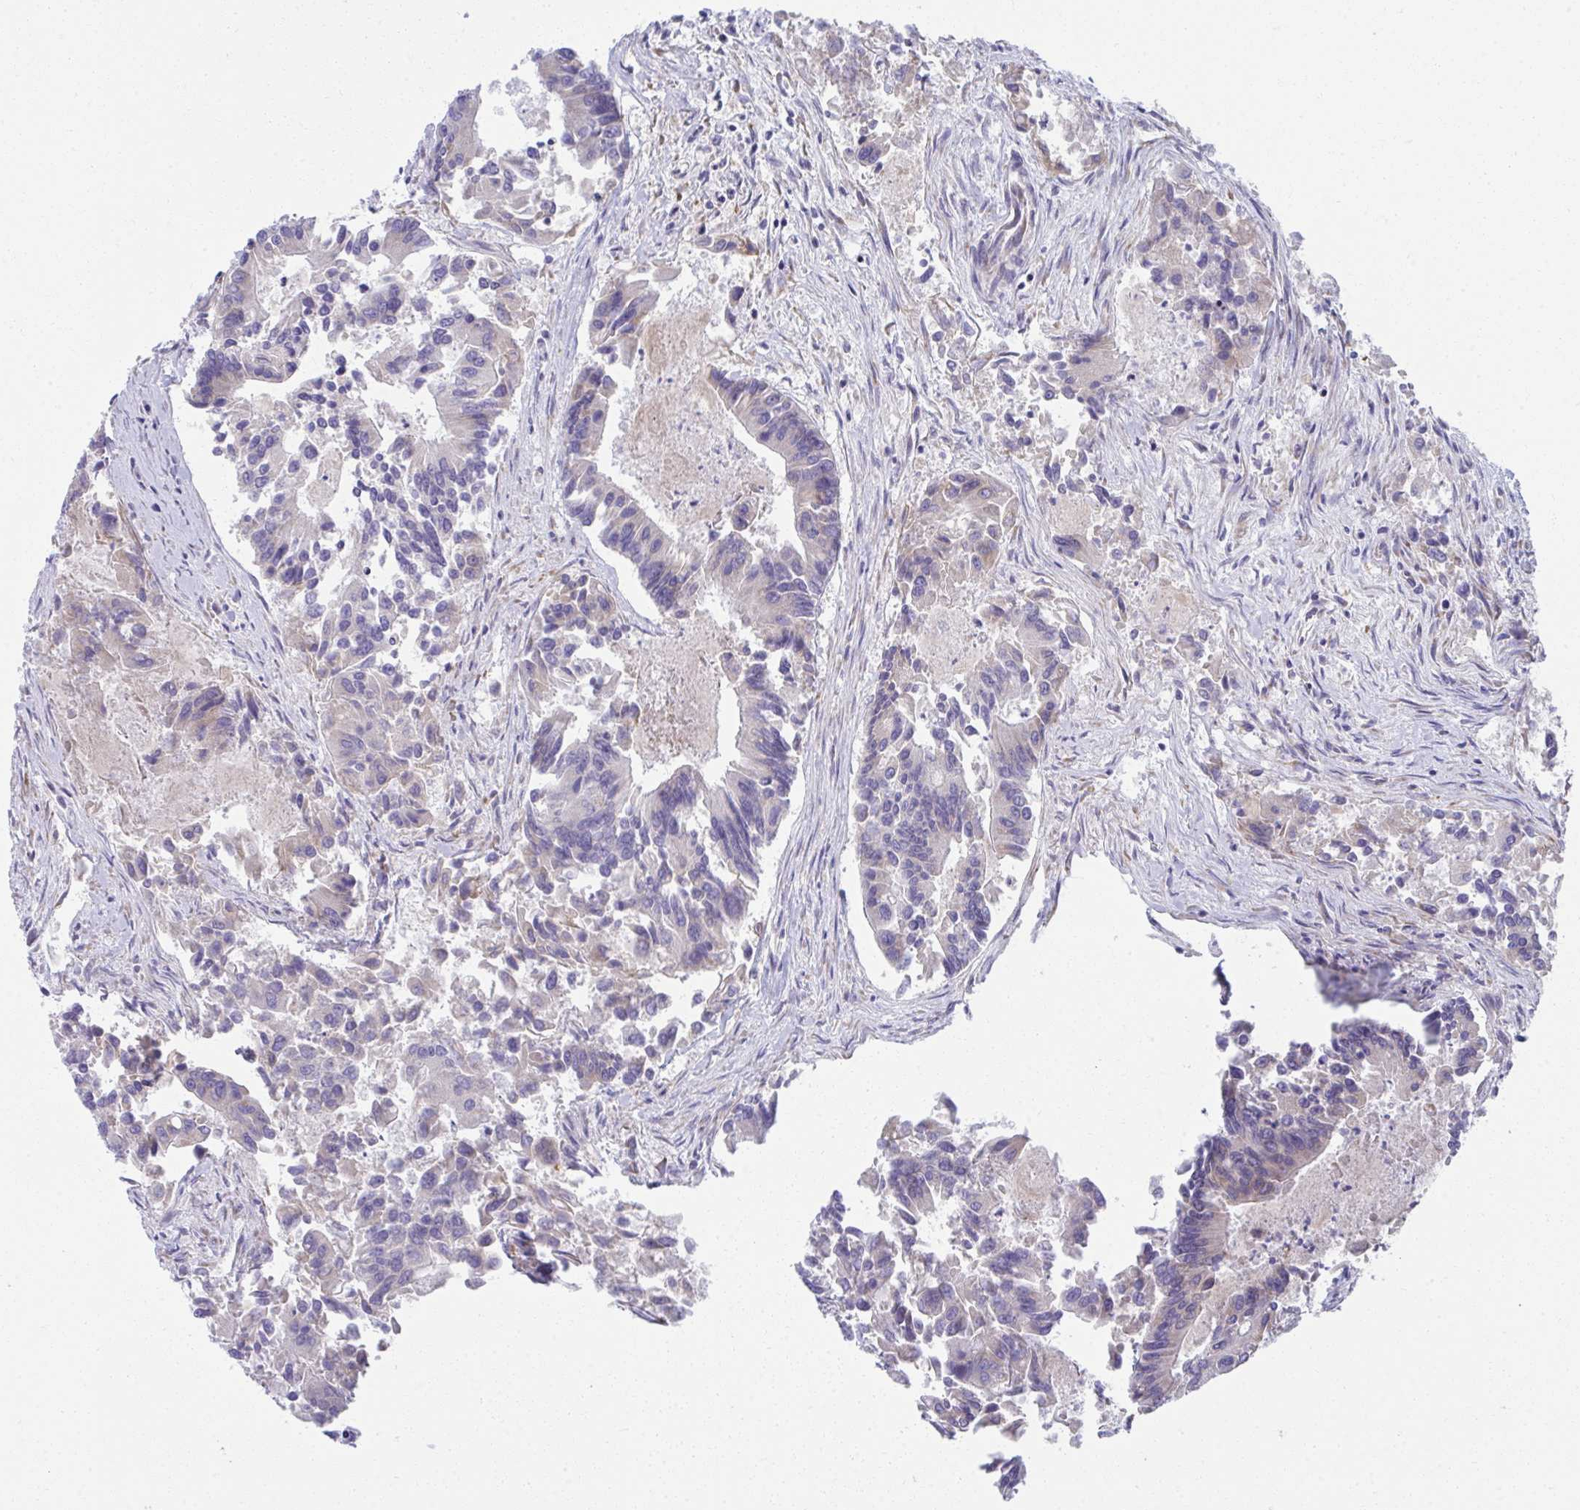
{"staining": {"intensity": "negative", "quantity": "none", "location": "none"}, "tissue": "colorectal cancer", "cell_type": "Tumor cells", "image_type": "cancer", "snomed": [{"axis": "morphology", "description": "Adenocarcinoma, NOS"}, {"axis": "topography", "description": "Colon"}], "caption": "Micrograph shows no protein staining in tumor cells of colorectal cancer tissue.", "gene": "FASLG", "patient": {"sex": "female", "age": 67}}